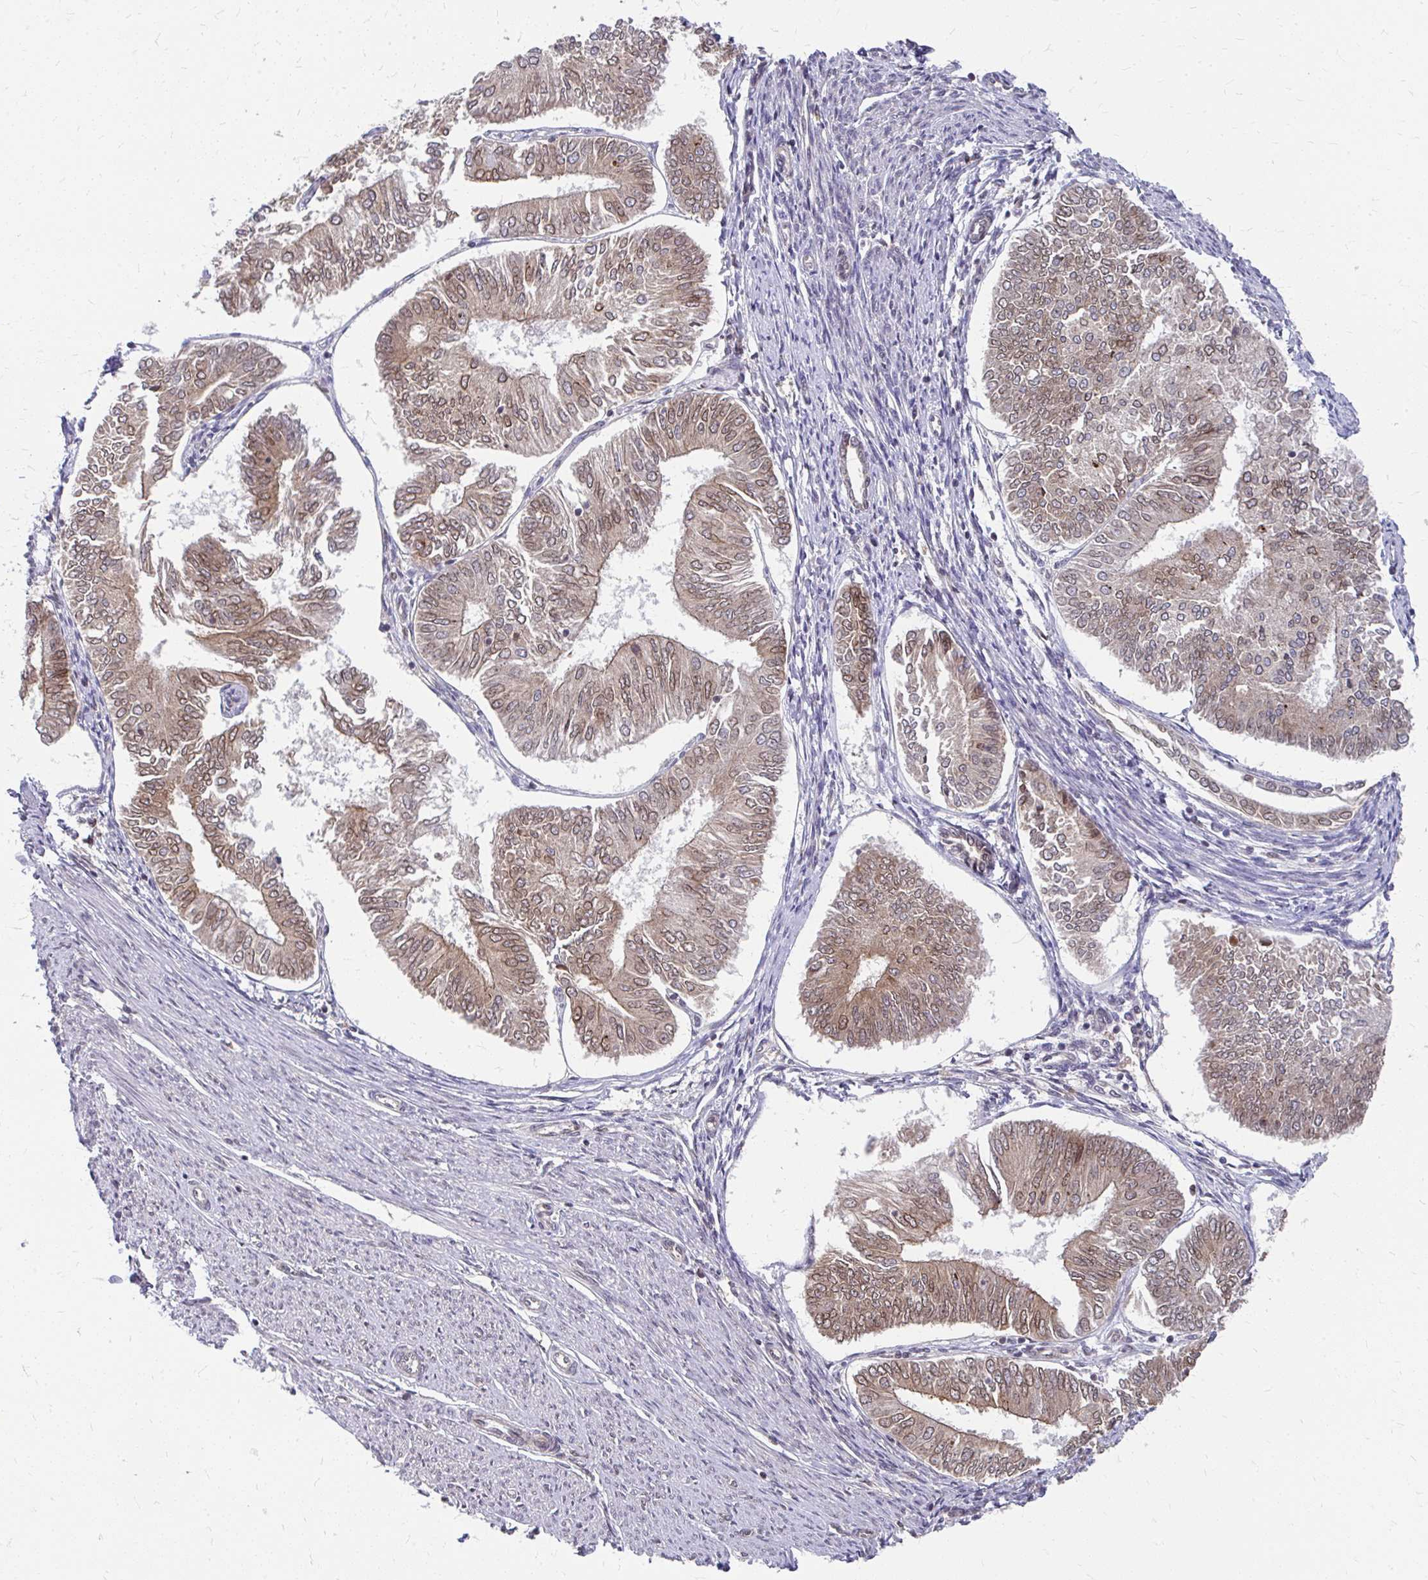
{"staining": {"intensity": "moderate", "quantity": ">75%", "location": "cytoplasmic/membranous,nuclear"}, "tissue": "endometrial cancer", "cell_type": "Tumor cells", "image_type": "cancer", "snomed": [{"axis": "morphology", "description": "Adenocarcinoma, NOS"}, {"axis": "topography", "description": "Endometrium"}], "caption": "Endometrial cancer stained with DAB IHC shows medium levels of moderate cytoplasmic/membranous and nuclear staining in about >75% of tumor cells.", "gene": "XPO1", "patient": {"sex": "female", "age": 58}}